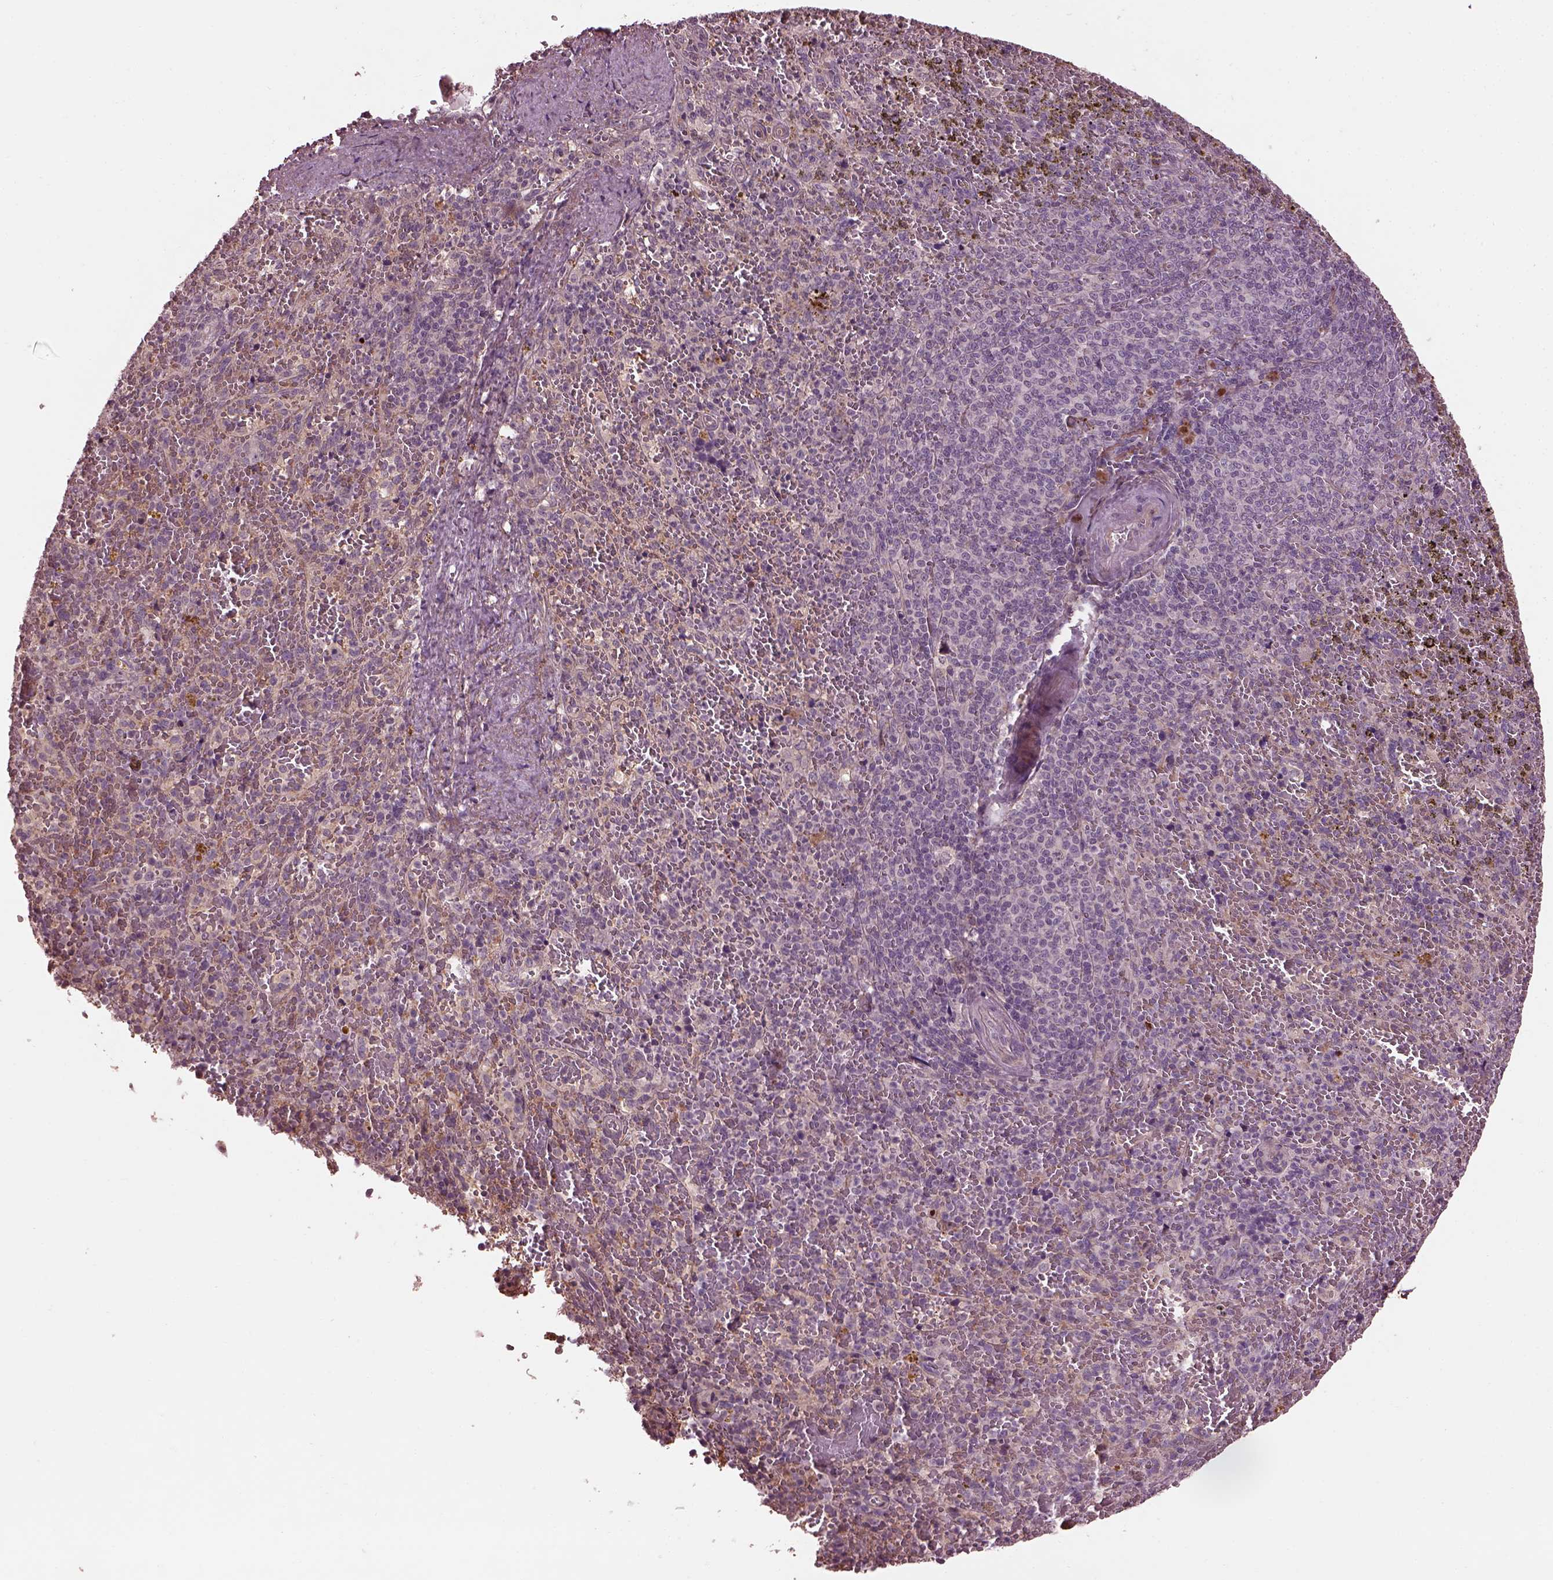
{"staining": {"intensity": "weak", "quantity": "<25%", "location": "cytoplasmic/membranous"}, "tissue": "spleen", "cell_type": "Cells in red pulp", "image_type": "normal", "snomed": [{"axis": "morphology", "description": "Normal tissue, NOS"}, {"axis": "topography", "description": "Spleen"}], "caption": "This is an IHC photomicrograph of unremarkable human spleen. There is no positivity in cells in red pulp.", "gene": "EFEMP1", "patient": {"sex": "female", "age": 50}}